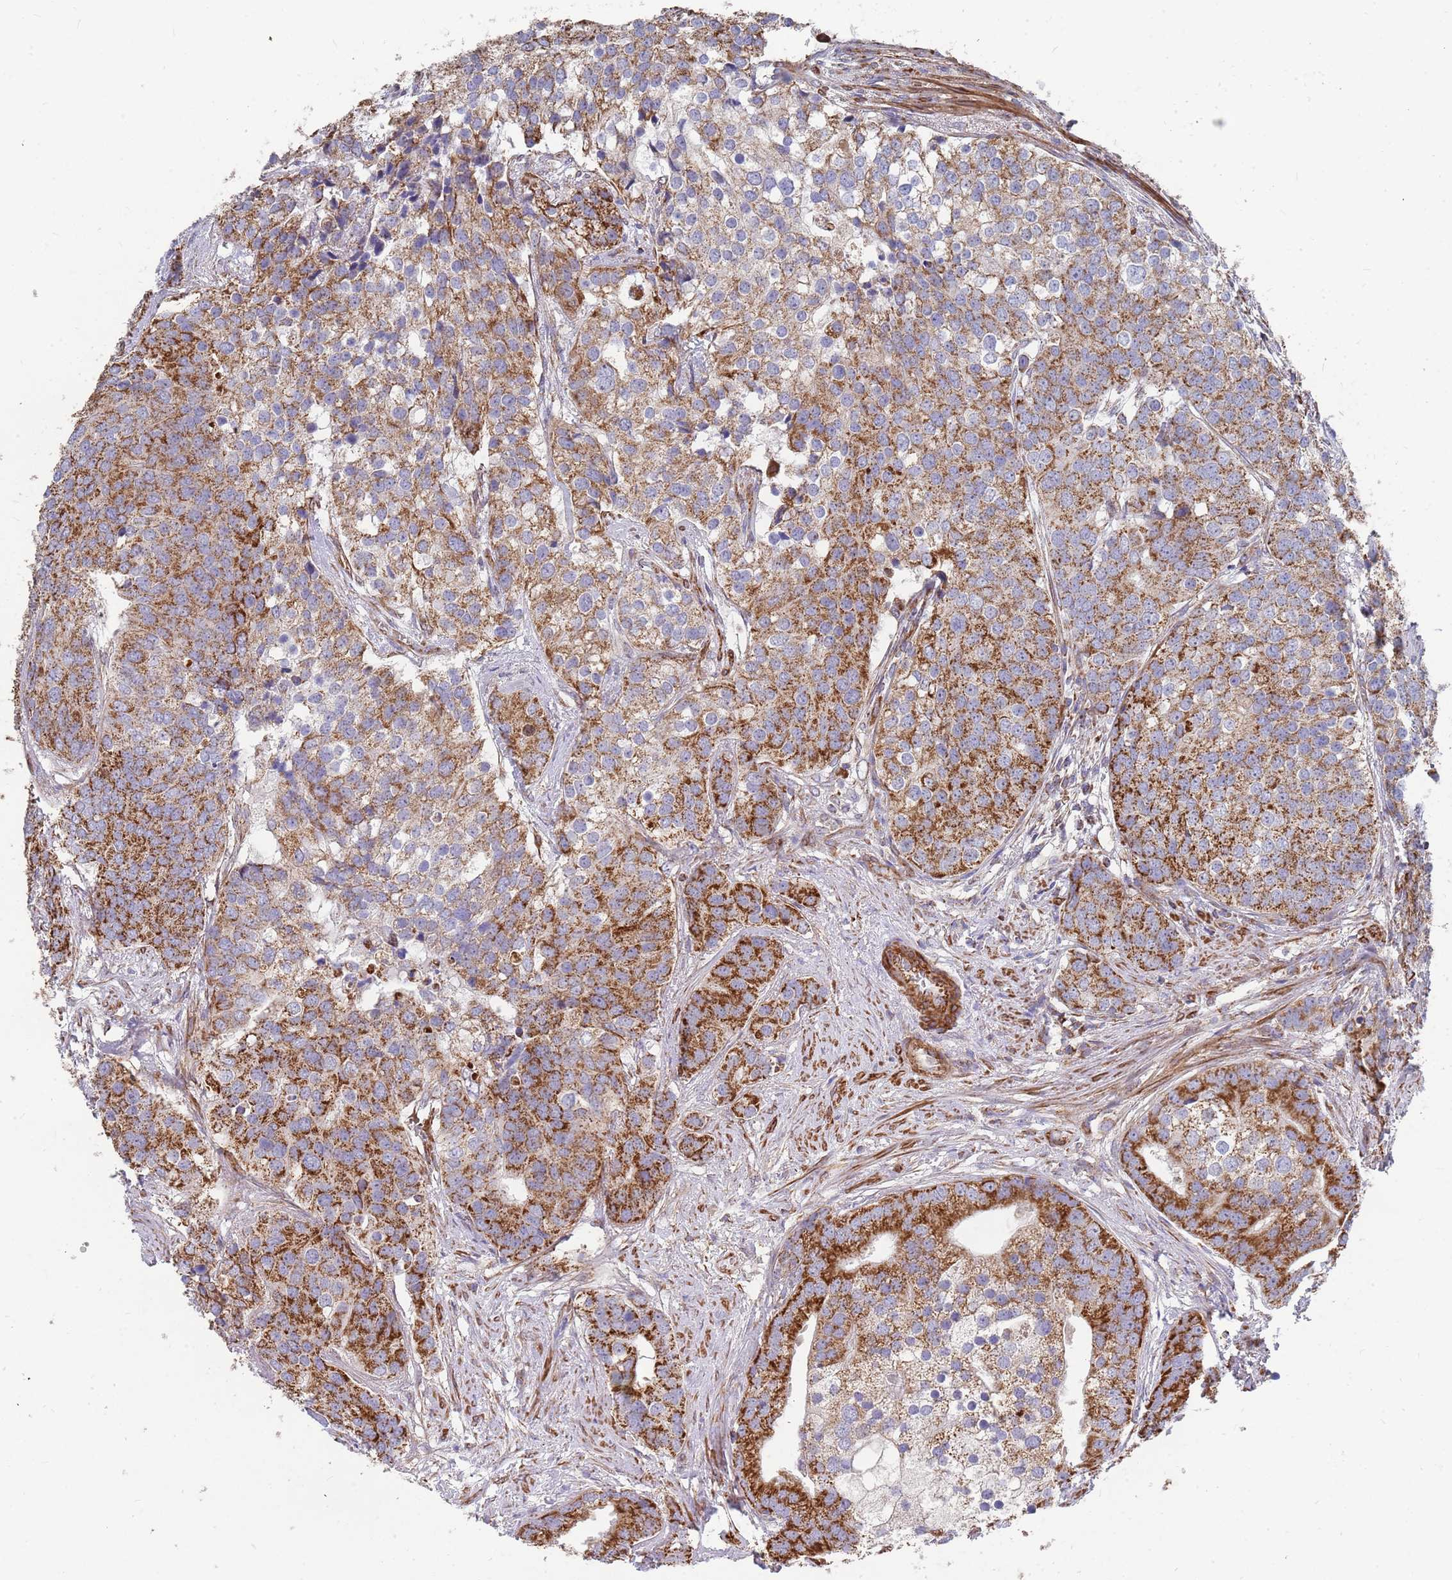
{"staining": {"intensity": "moderate", "quantity": "25%-75%", "location": "cytoplasmic/membranous"}, "tissue": "prostate cancer", "cell_type": "Tumor cells", "image_type": "cancer", "snomed": [{"axis": "morphology", "description": "Adenocarcinoma, High grade"}, {"axis": "topography", "description": "Prostate"}], "caption": "Protein analysis of high-grade adenocarcinoma (prostate) tissue reveals moderate cytoplasmic/membranous positivity in about 25%-75% of tumor cells.", "gene": "WDFY3", "patient": {"sex": "male", "age": 62}}